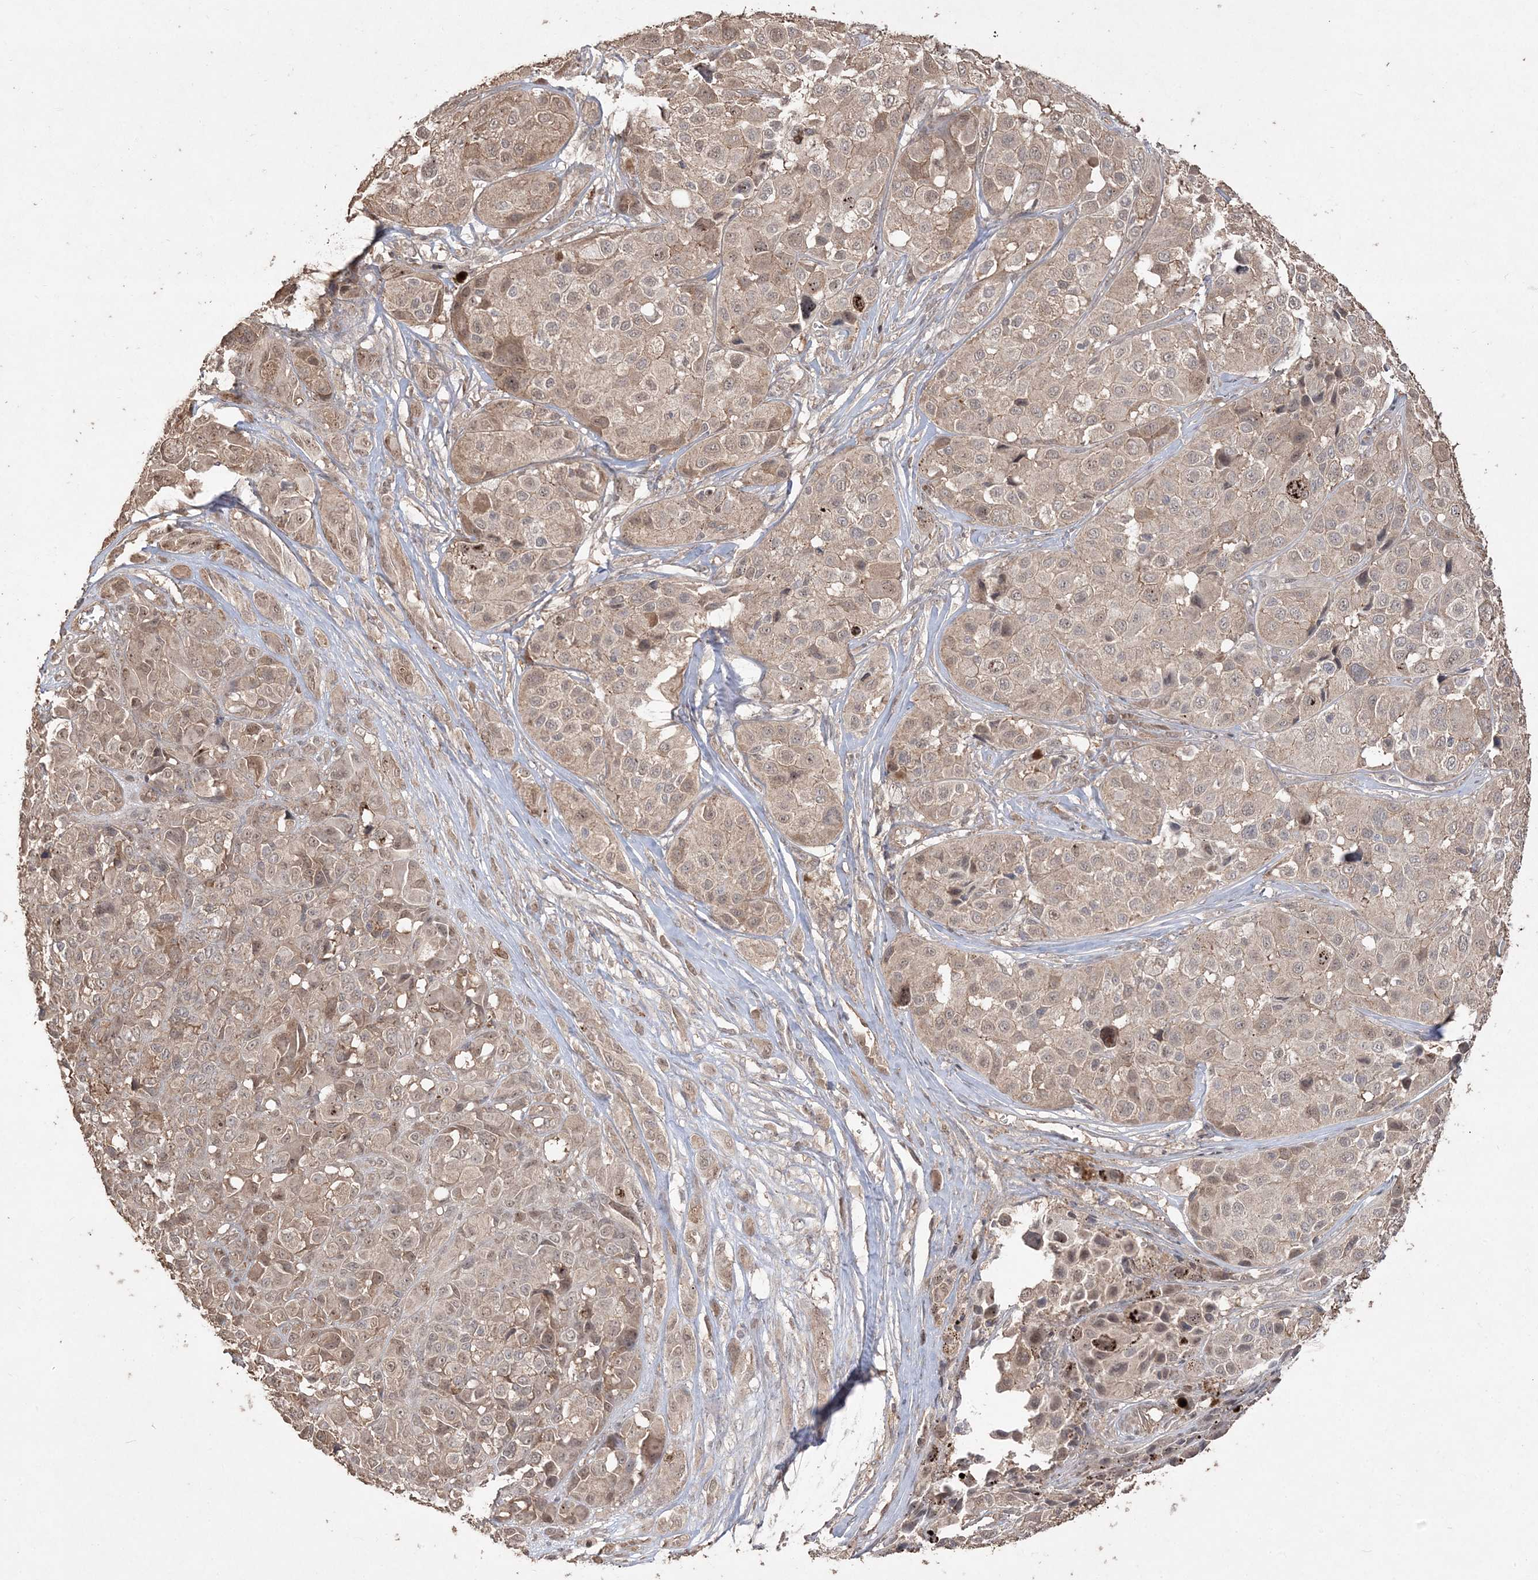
{"staining": {"intensity": "weak", "quantity": ">75%", "location": "cytoplasmic/membranous,nuclear"}, "tissue": "melanoma", "cell_type": "Tumor cells", "image_type": "cancer", "snomed": [{"axis": "morphology", "description": "Malignant melanoma, NOS"}, {"axis": "topography", "description": "Skin of trunk"}], "caption": "High-power microscopy captured an IHC image of malignant melanoma, revealing weak cytoplasmic/membranous and nuclear positivity in about >75% of tumor cells.", "gene": "EHHADH", "patient": {"sex": "male", "age": 71}}